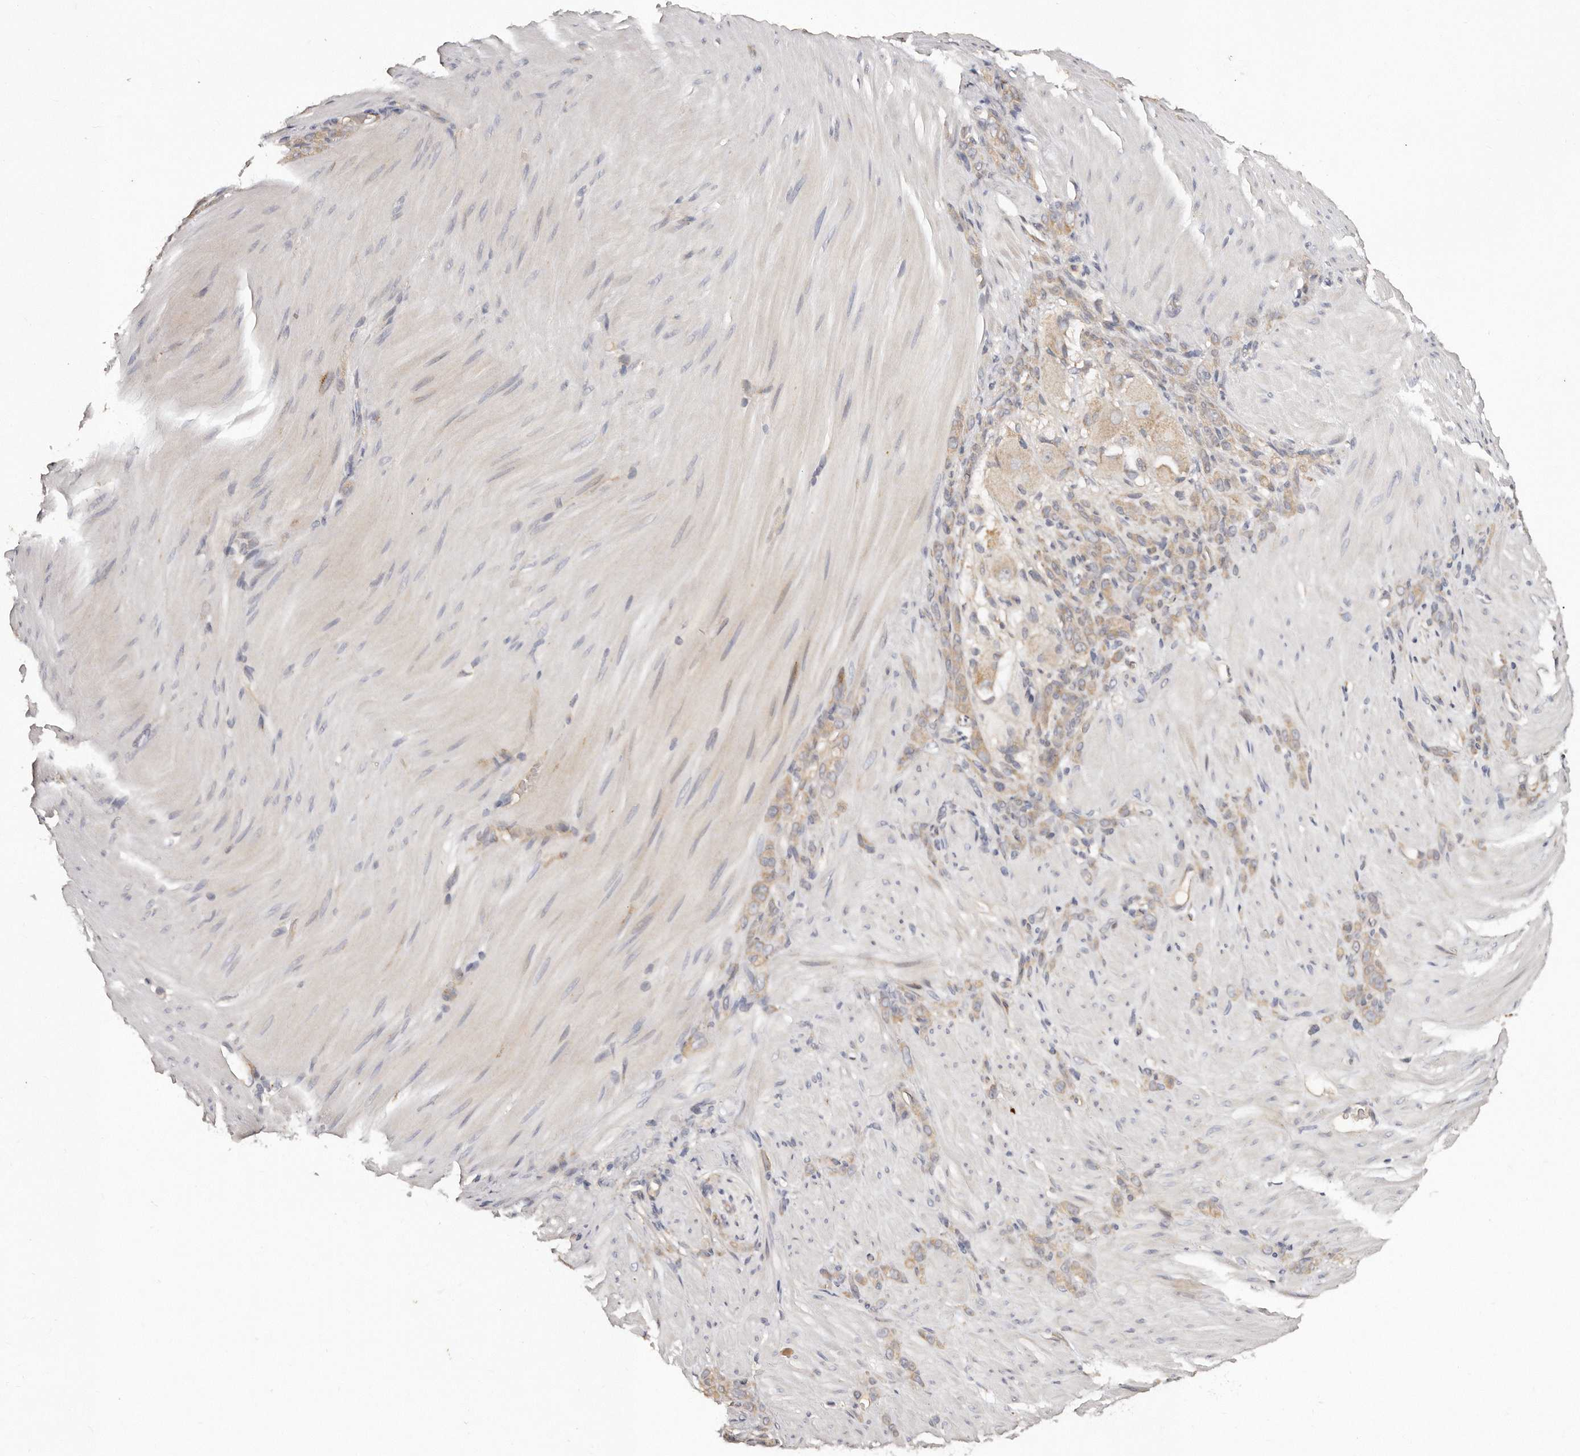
{"staining": {"intensity": "weak", "quantity": ">75%", "location": "cytoplasmic/membranous"}, "tissue": "stomach cancer", "cell_type": "Tumor cells", "image_type": "cancer", "snomed": [{"axis": "morphology", "description": "Normal tissue, NOS"}, {"axis": "morphology", "description": "Adenocarcinoma, NOS"}, {"axis": "topography", "description": "Stomach"}], "caption": "Immunohistochemical staining of human stomach cancer (adenocarcinoma) exhibits weak cytoplasmic/membranous protein positivity in about >75% of tumor cells.", "gene": "DACT2", "patient": {"sex": "male", "age": 82}}